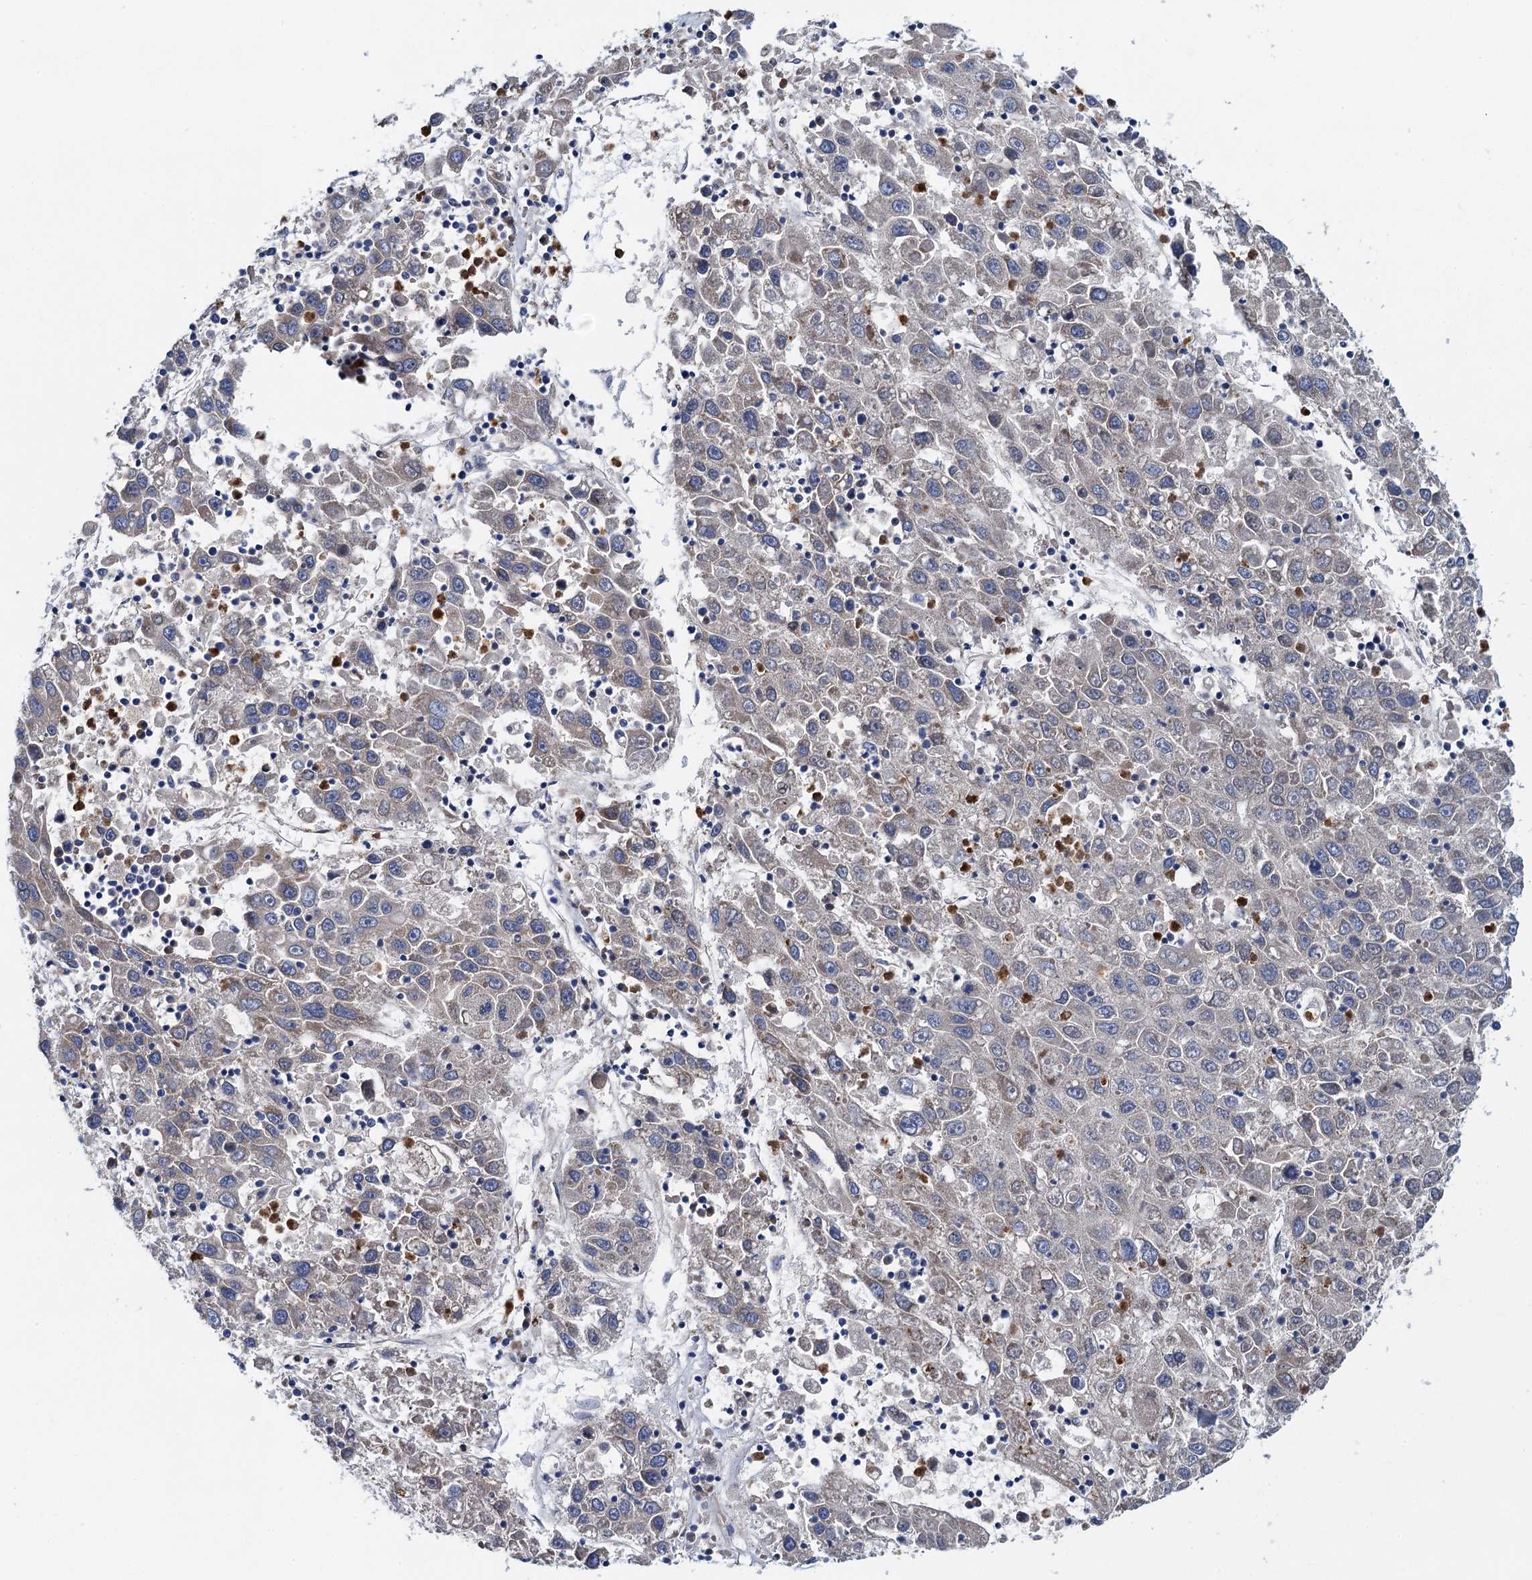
{"staining": {"intensity": "negative", "quantity": "none", "location": "none"}, "tissue": "liver cancer", "cell_type": "Tumor cells", "image_type": "cancer", "snomed": [{"axis": "morphology", "description": "Carcinoma, Hepatocellular, NOS"}, {"axis": "topography", "description": "Liver"}], "caption": "Micrograph shows no protein staining in tumor cells of hepatocellular carcinoma (liver) tissue.", "gene": "ADCY9", "patient": {"sex": "male", "age": 49}}